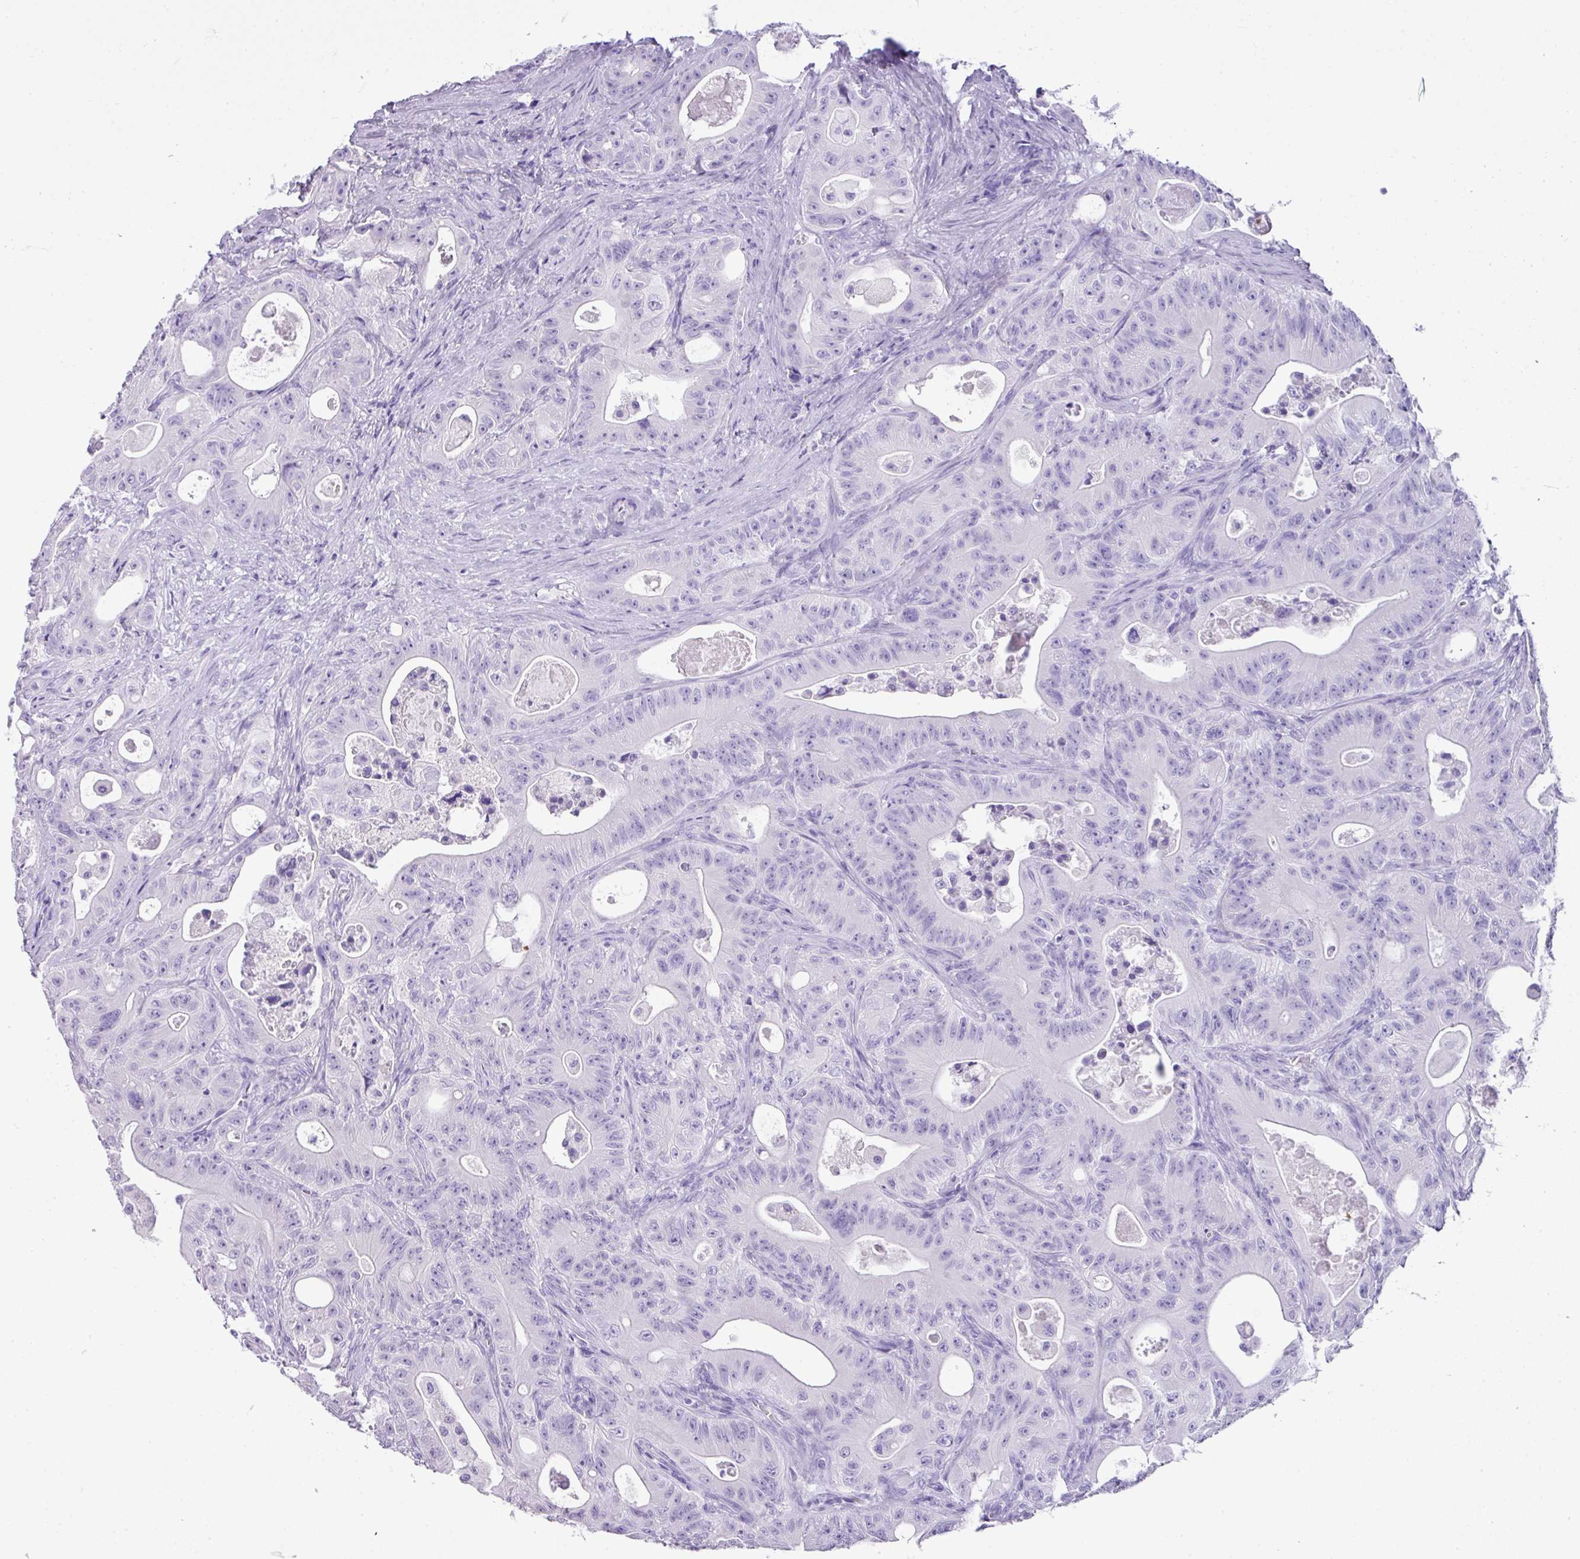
{"staining": {"intensity": "negative", "quantity": "none", "location": "none"}, "tissue": "colorectal cancer", "cell_type": "Tumor cells", "image_type": "cancer", "snomed": [{"axis": "morphology", "description": "Adenocarcinoma, NOS"}, {"axis": "topography", "description": "Colon"}], "caption": "Micrograph shows no protein staining in tumor cells of colorectal adenocarcinoma tissue.", "gene": "TNP1", "patient": {"sex": "female", "age": 46}}